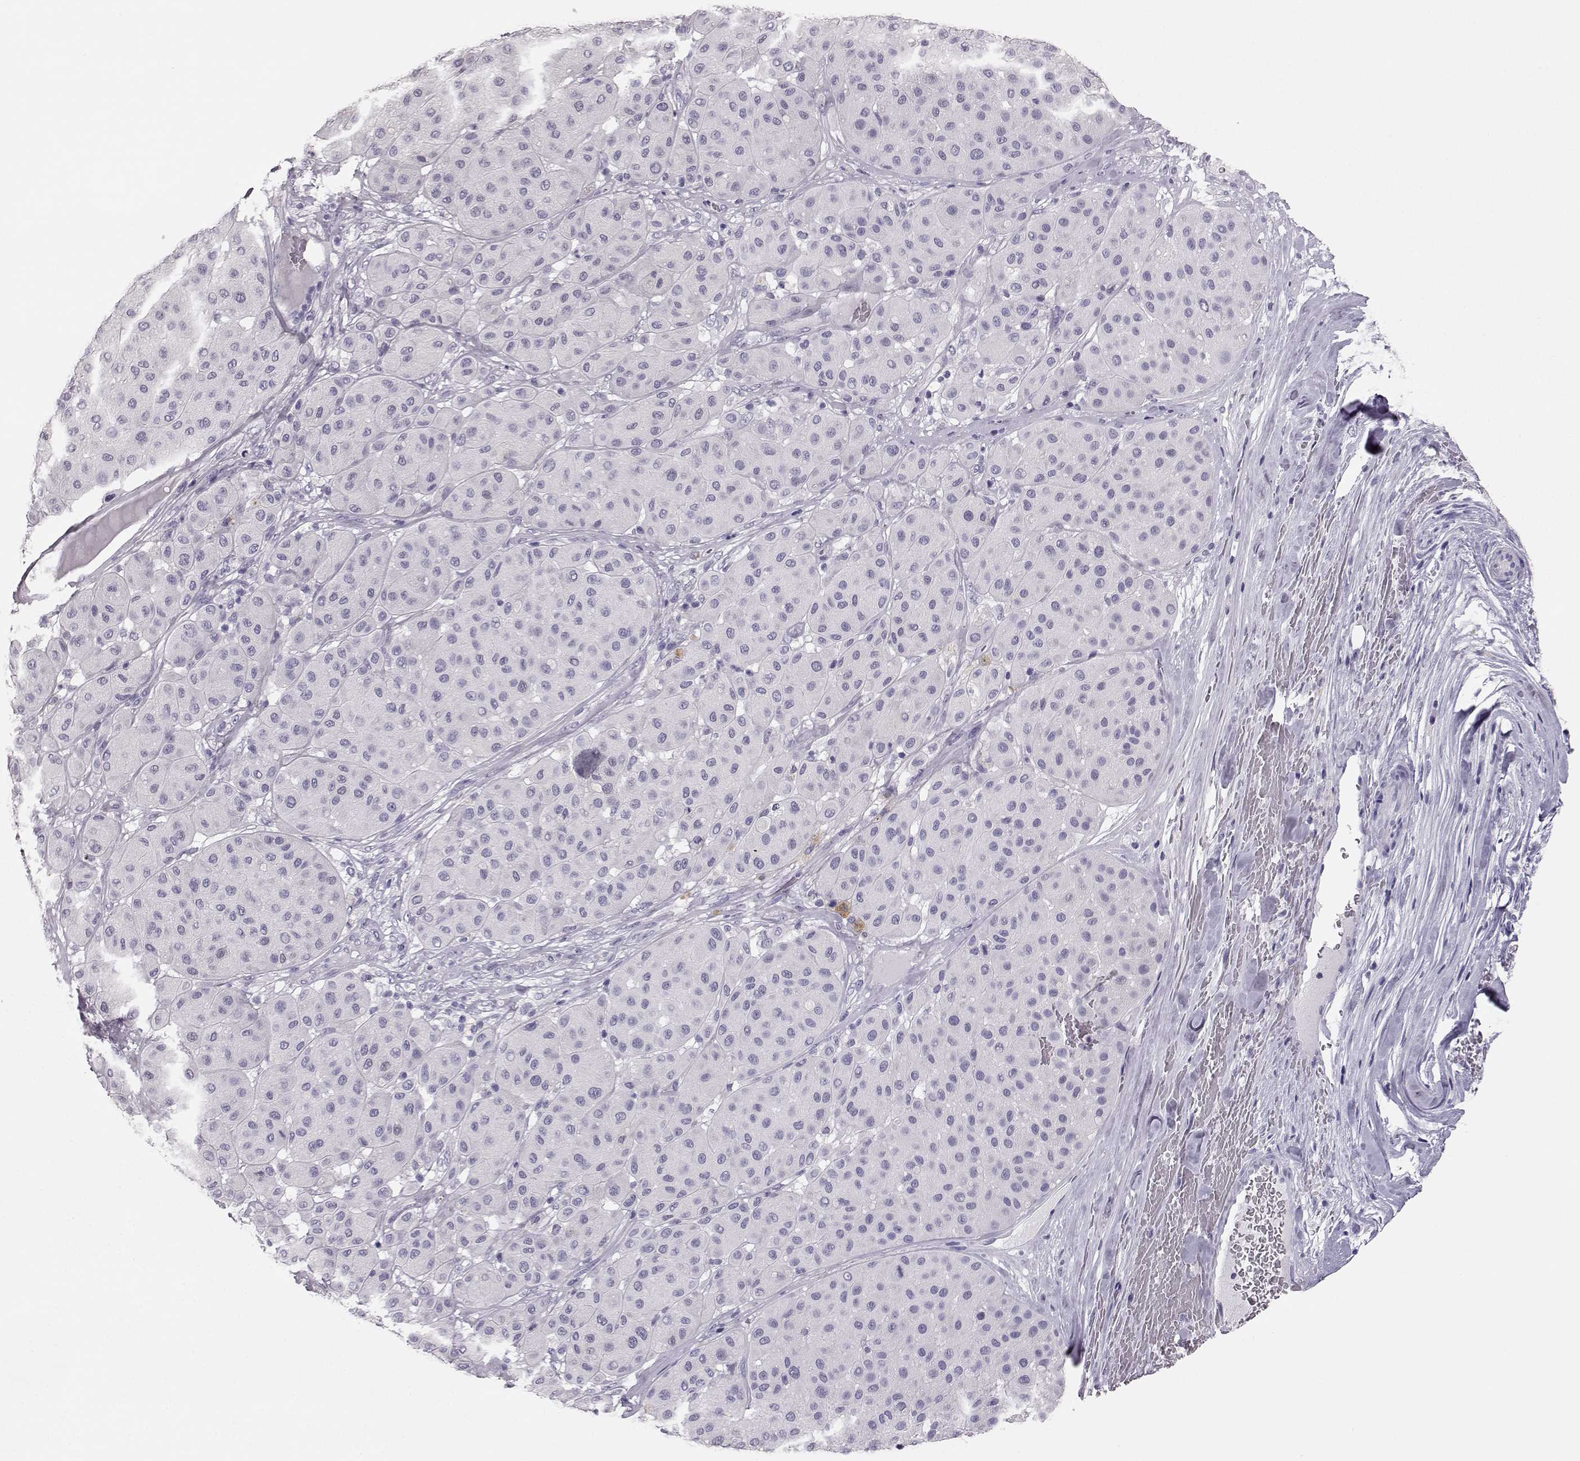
{"staining": {"intensity": "negative", "quantity": "none", "location": "none"}, "tissue": "melanoma", "cell_type": "Tumor cells", "image_type": "cancer", "snomed": [{"axis": "morphology", "description": "Malignant melanoma, Metastatic site"}, {"axis": "topography", "description": "Smooth muscle"}], "caption": "Immunohistochemical staining of human melanoma reveals no significant positivity in tumor cells.", "gene": "BFSP2", "patient": {"sex": "male", "age": 41}}